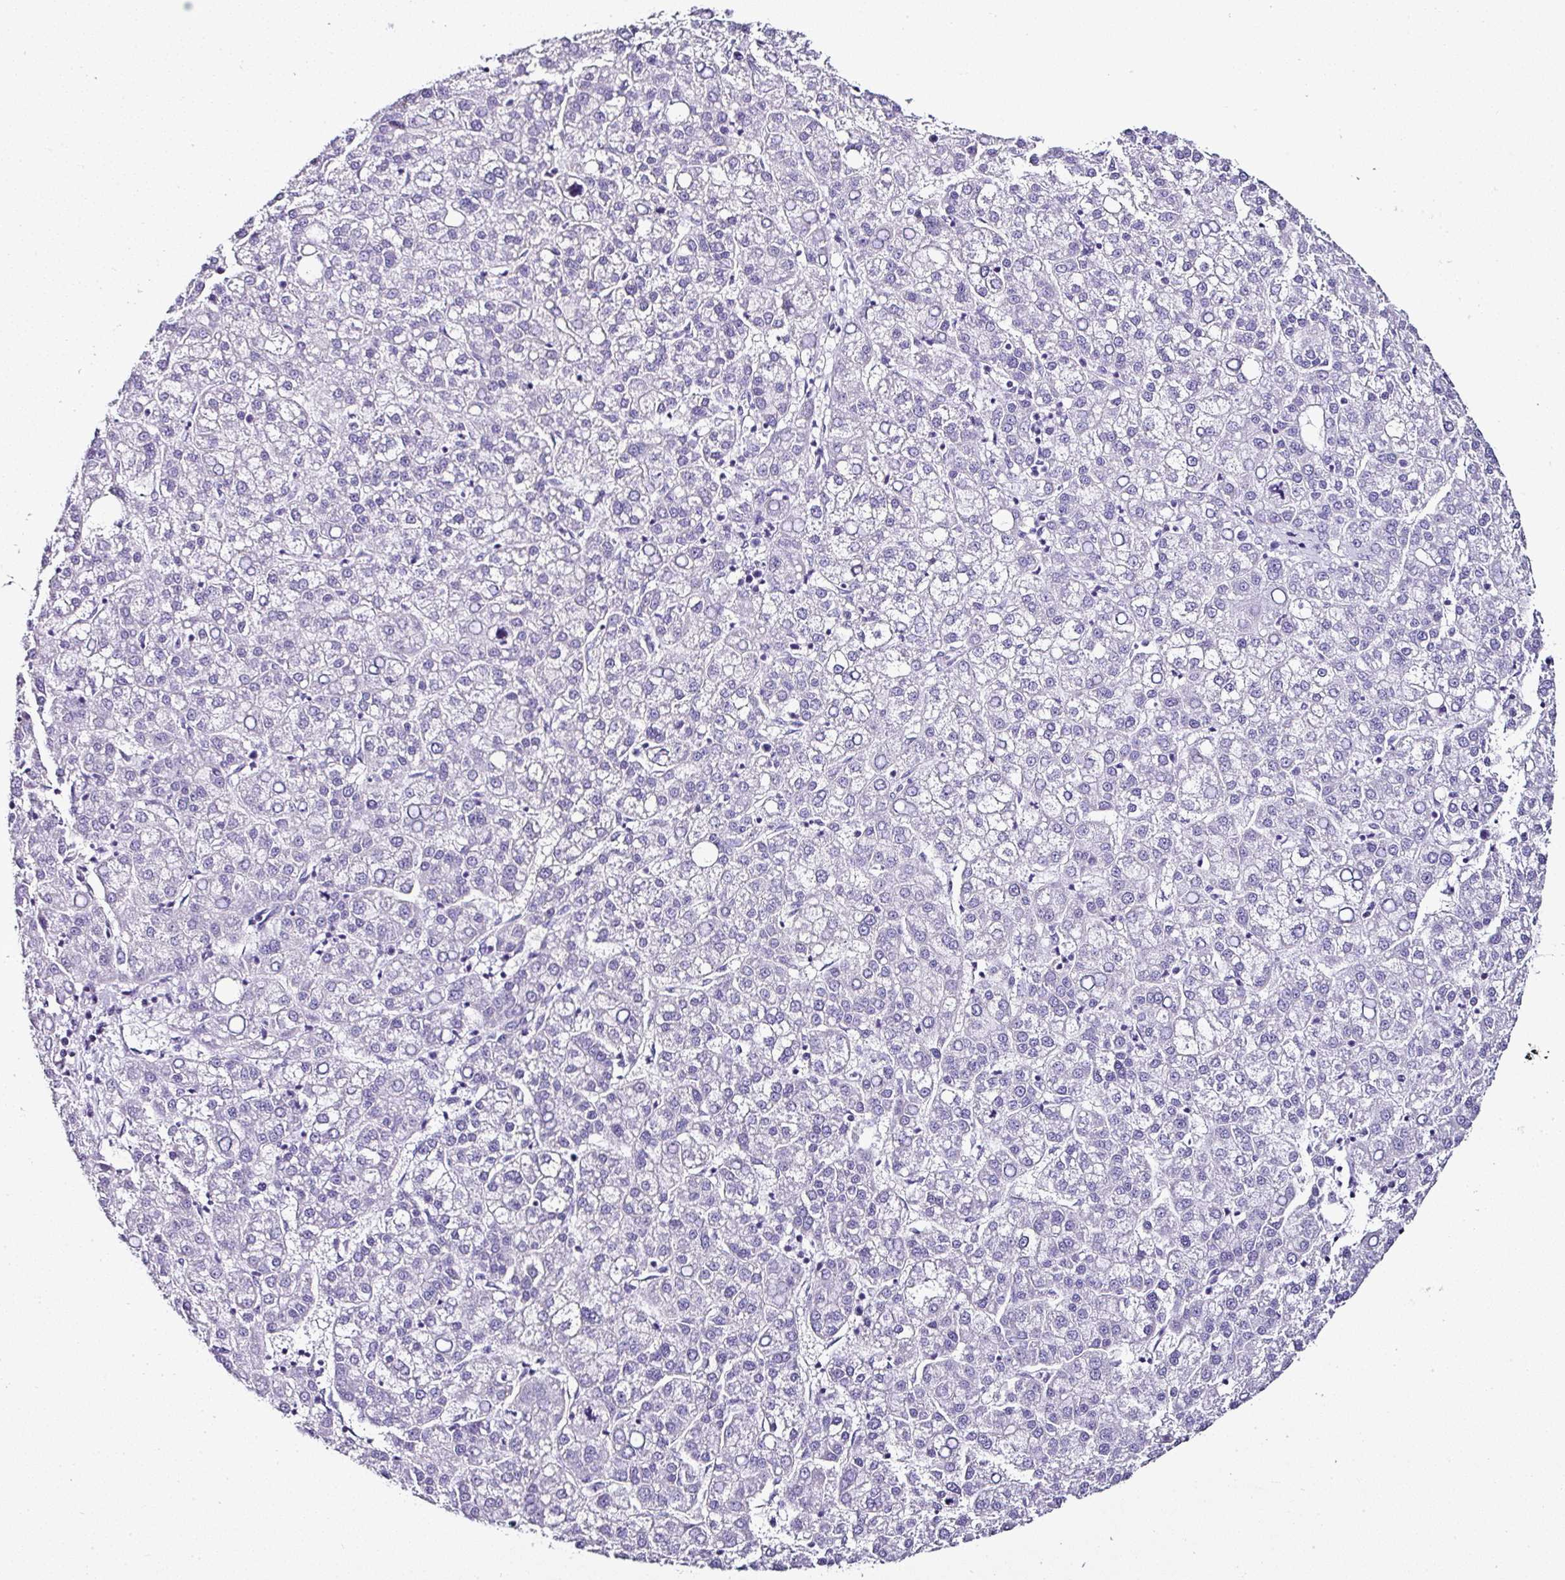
{"staining": {"intensity": "negative", "quantity": "none", "location": "none"}, "tissue": "liver cancer", "cell_type": "Tumor cells", "image_type": "cancer", "snomed": [{"axis": "morphology", "description": "Carcinoma, Hepatocellular, NOS"}, {"axis": "topography", "description": "Liver"}], "caption": "Liver cancer (hepatocellular carcinoma) was stained to show a protein in brown. There is no significant staining in tumor cells.", "gene": "SERPINB3", "patient": {"sex": "female", "age": 58}}